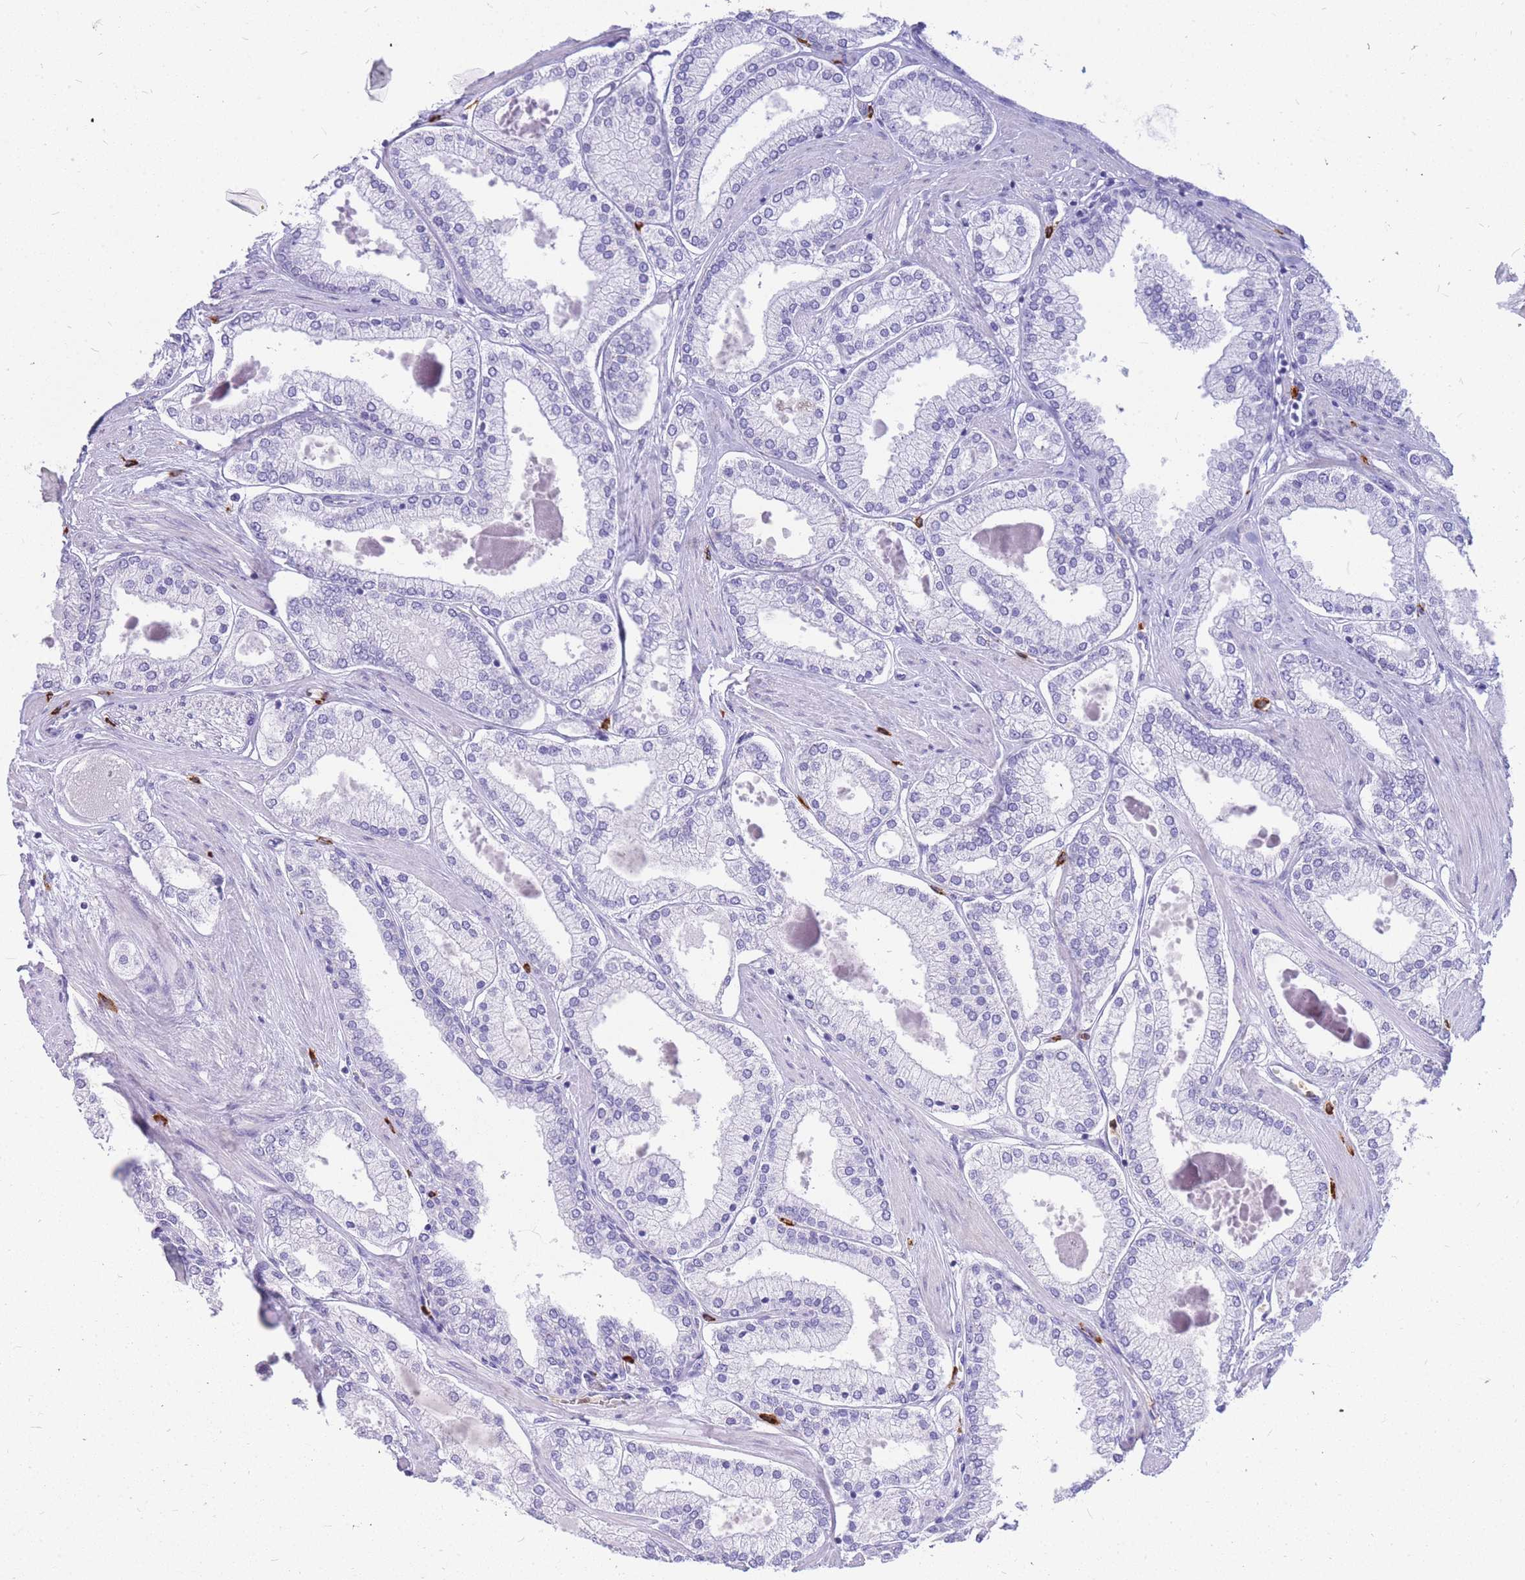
{"staining": {"intensity": "negative", "quantity": "none", "location": "none"}, "tissue": "prostate cancer", "cell_type": "Tumor cells", "image_type": "cancer", "snomed": [{"axis": "morphology", "description": "Adenocarcinoma, Low grade"}, {"axis": "topography", "description": "Prostate"}], "caption": "The micrograph exhibits no significant positivity in tumor cells of prostate cancer.", "gene": "HERC1", "patient": {"sex": "male", "age": 42}}